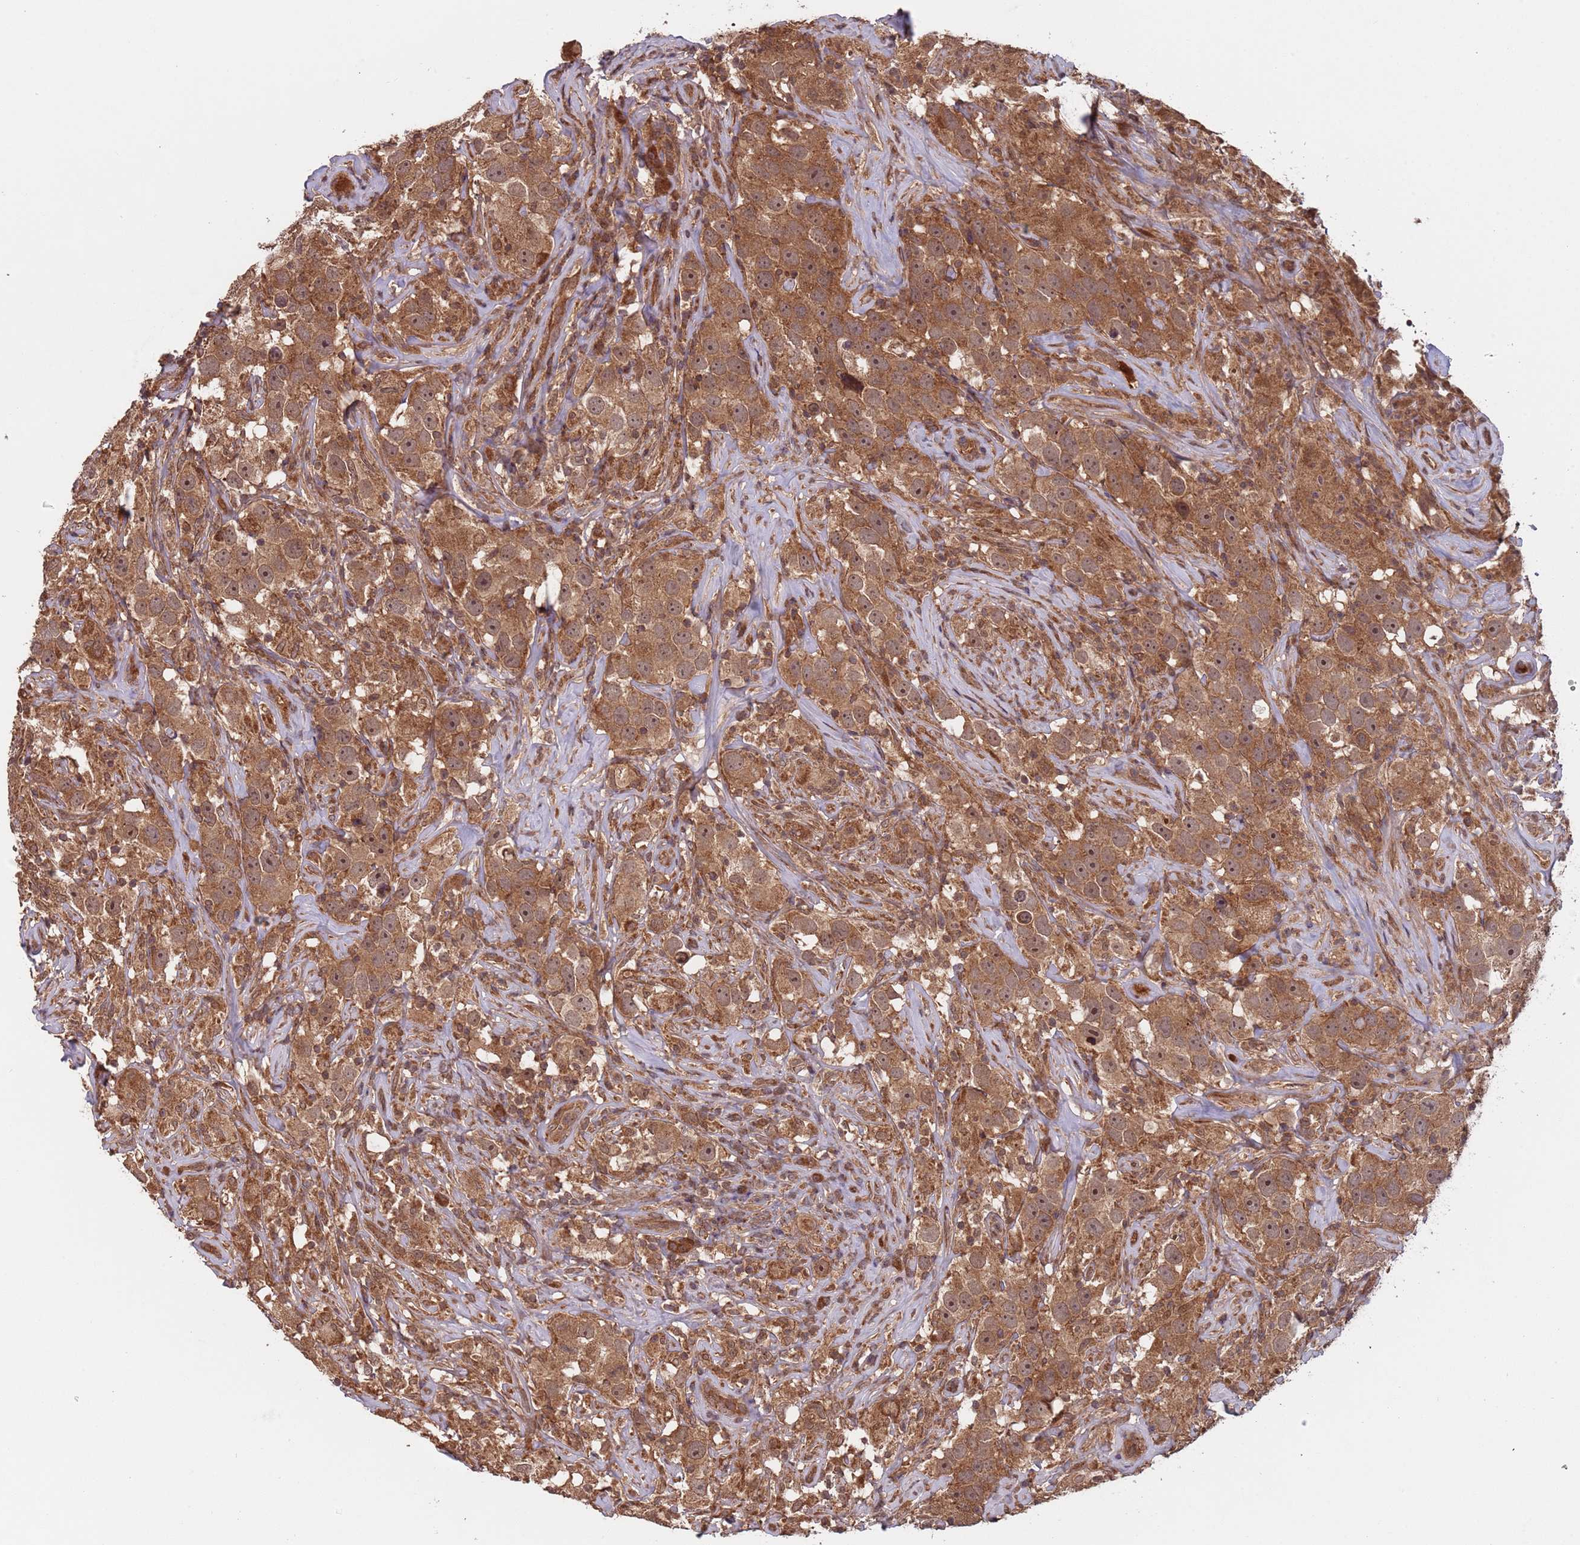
{"staining": {"intensity": "moderate", "quantity": ">75%", "location": "cytoplasmic/membranous,nuclear"}, "tissue": "testis cancer", "cell_type": "Tumor cells", "image_type": "cancer", "snomed": [{"axis": "morphology", "description": "Seminoma, NOS"}, {"axis": "topography", "description": "Testis"}], "caption": "IHC staining of seminoma (testis), which displays medium levels of moderate cytoplasmic/membranous and nuclear staining in approximately >75% of tumor cells indicating moderate cytoplasmic/membranous and nuclear protein expression. The staining was performed using DAB (3,3'-diaminobenzidine) (brown) for protein detection and nuclei were counterstained in hematoxylin (blue).", "gene": "ERI1", "patient": {"sex": "male", "age": 49}}